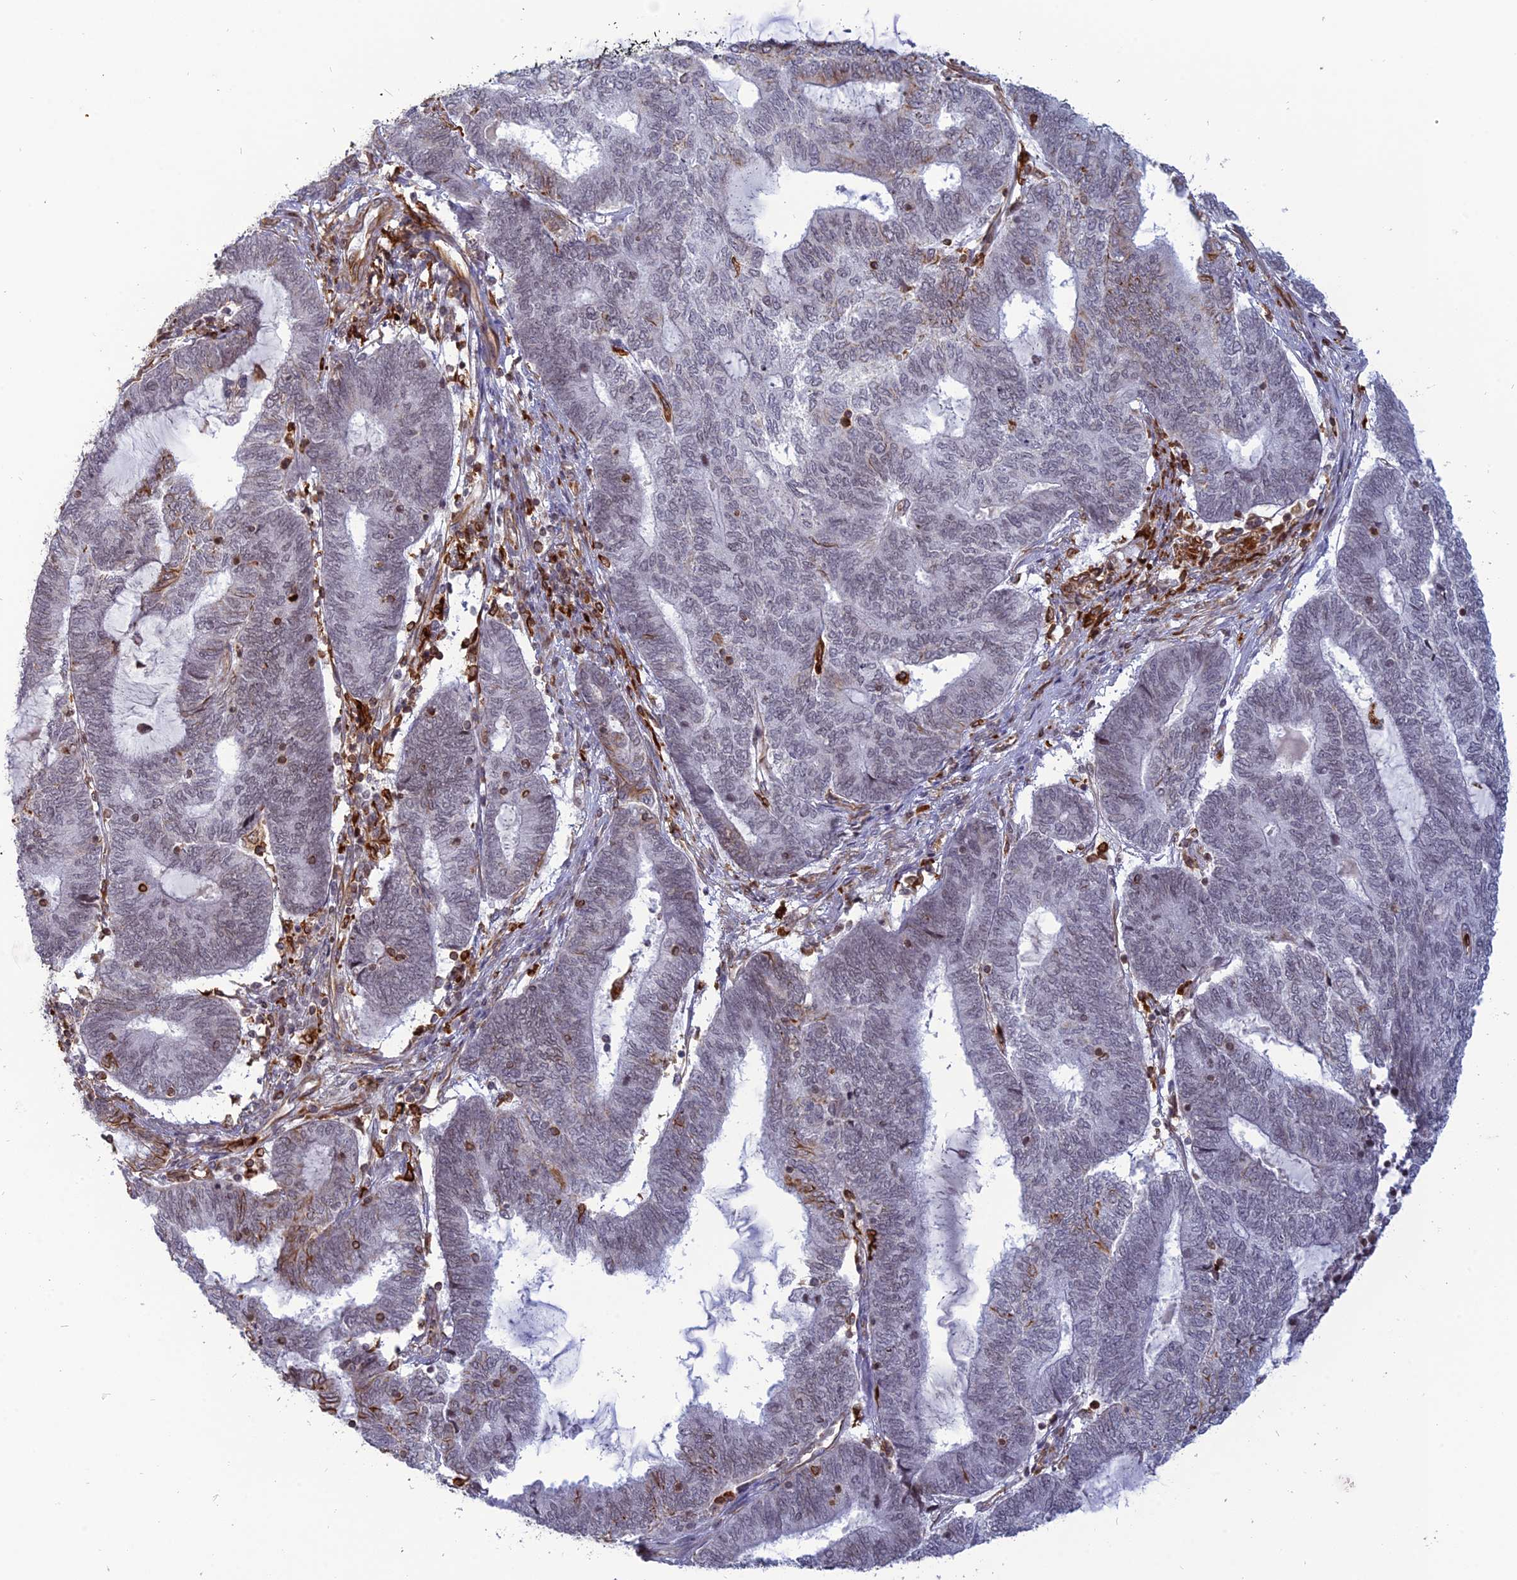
{"staining": {"intensity": "weak", "quantity": "<25%", "location": "cytoplasmic/membranous"}, "tissue": "endometrial cancer", "cell_type": "Tumor cells", "image_type": "cancer", "snomed": [{"axis": "morphology", "description": "Adenocarcinoma, NOS"}, {"axis": "topography", "description": "Uterus"}, {"axis": "topography", "description": "Endometrium"}], "caption": "An immunohistochemistry histopathology image of adenocarcinoma (endometrial) is shown. There is no staining in tumor cells of adenocarcinoma (endometrial). (Stains: DAB (3,3'-diaminobenzidine) IHC with hematoxylin counter stain, Microscopy: brightfield microscopy at high magnification).", "gene": "APOBR", "patient": {"sex": "female", "age": 70}}